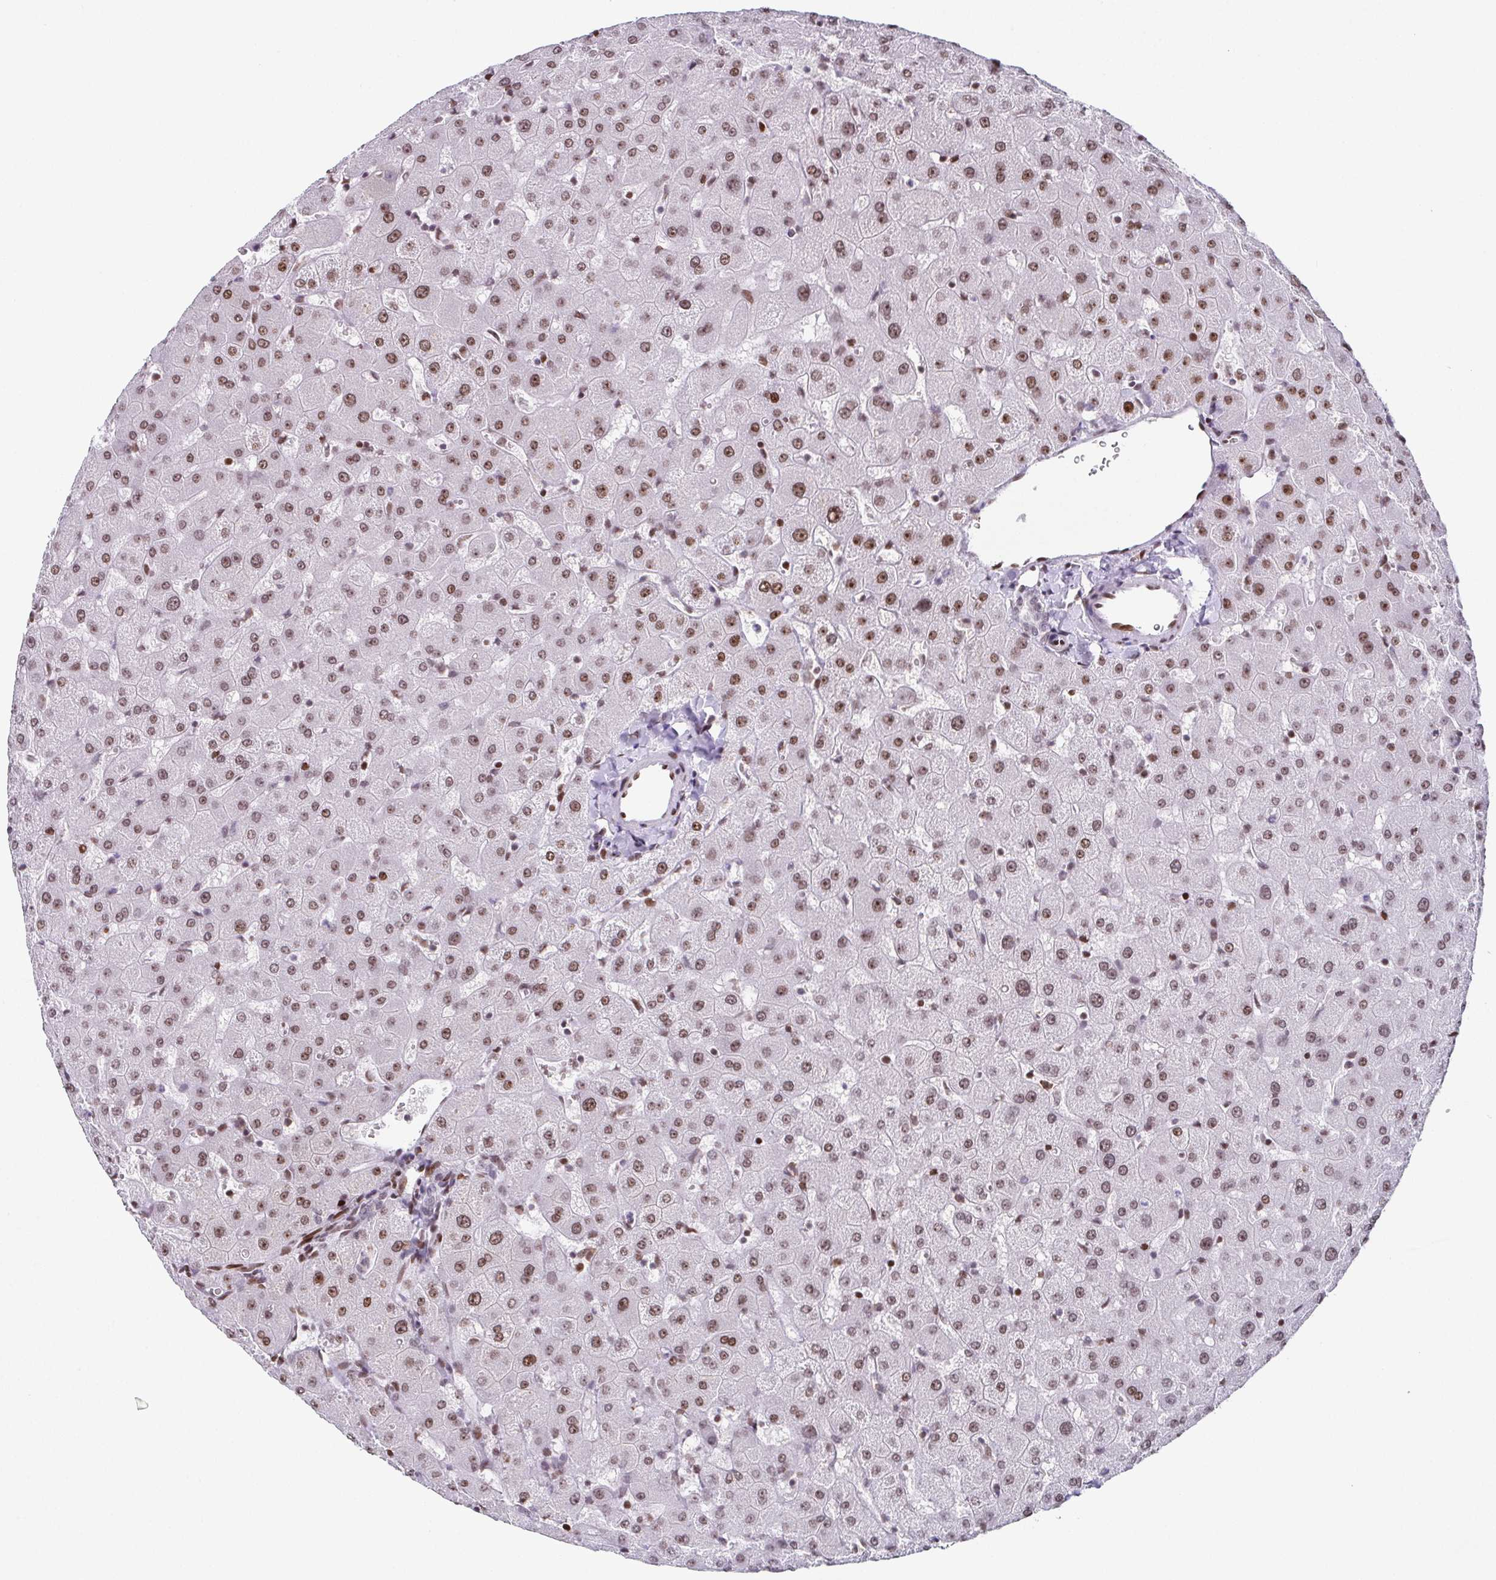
{"staining": {"intensity": "weak", "quantity": "<25%", "location": "nuclear"}, "tissue": "liver", "cell_type": "Cholangiocytes", "image_type": "normal", "snomed": [{"axis": "morphology", "description": "Normal tissue, NOS"}, {"axis": "topography", "description": "Liver"}], "caption": "A histopathology image of liver stained for a protein shows no brown staining in cholangiocytes. (Brightfield microscopy of DAB (3,3'-diaminobenzidine) immunohistochemistry (IHC) at high magnification).", "gene": "RB1", "patient": {"sex": "female", "age": 63}}